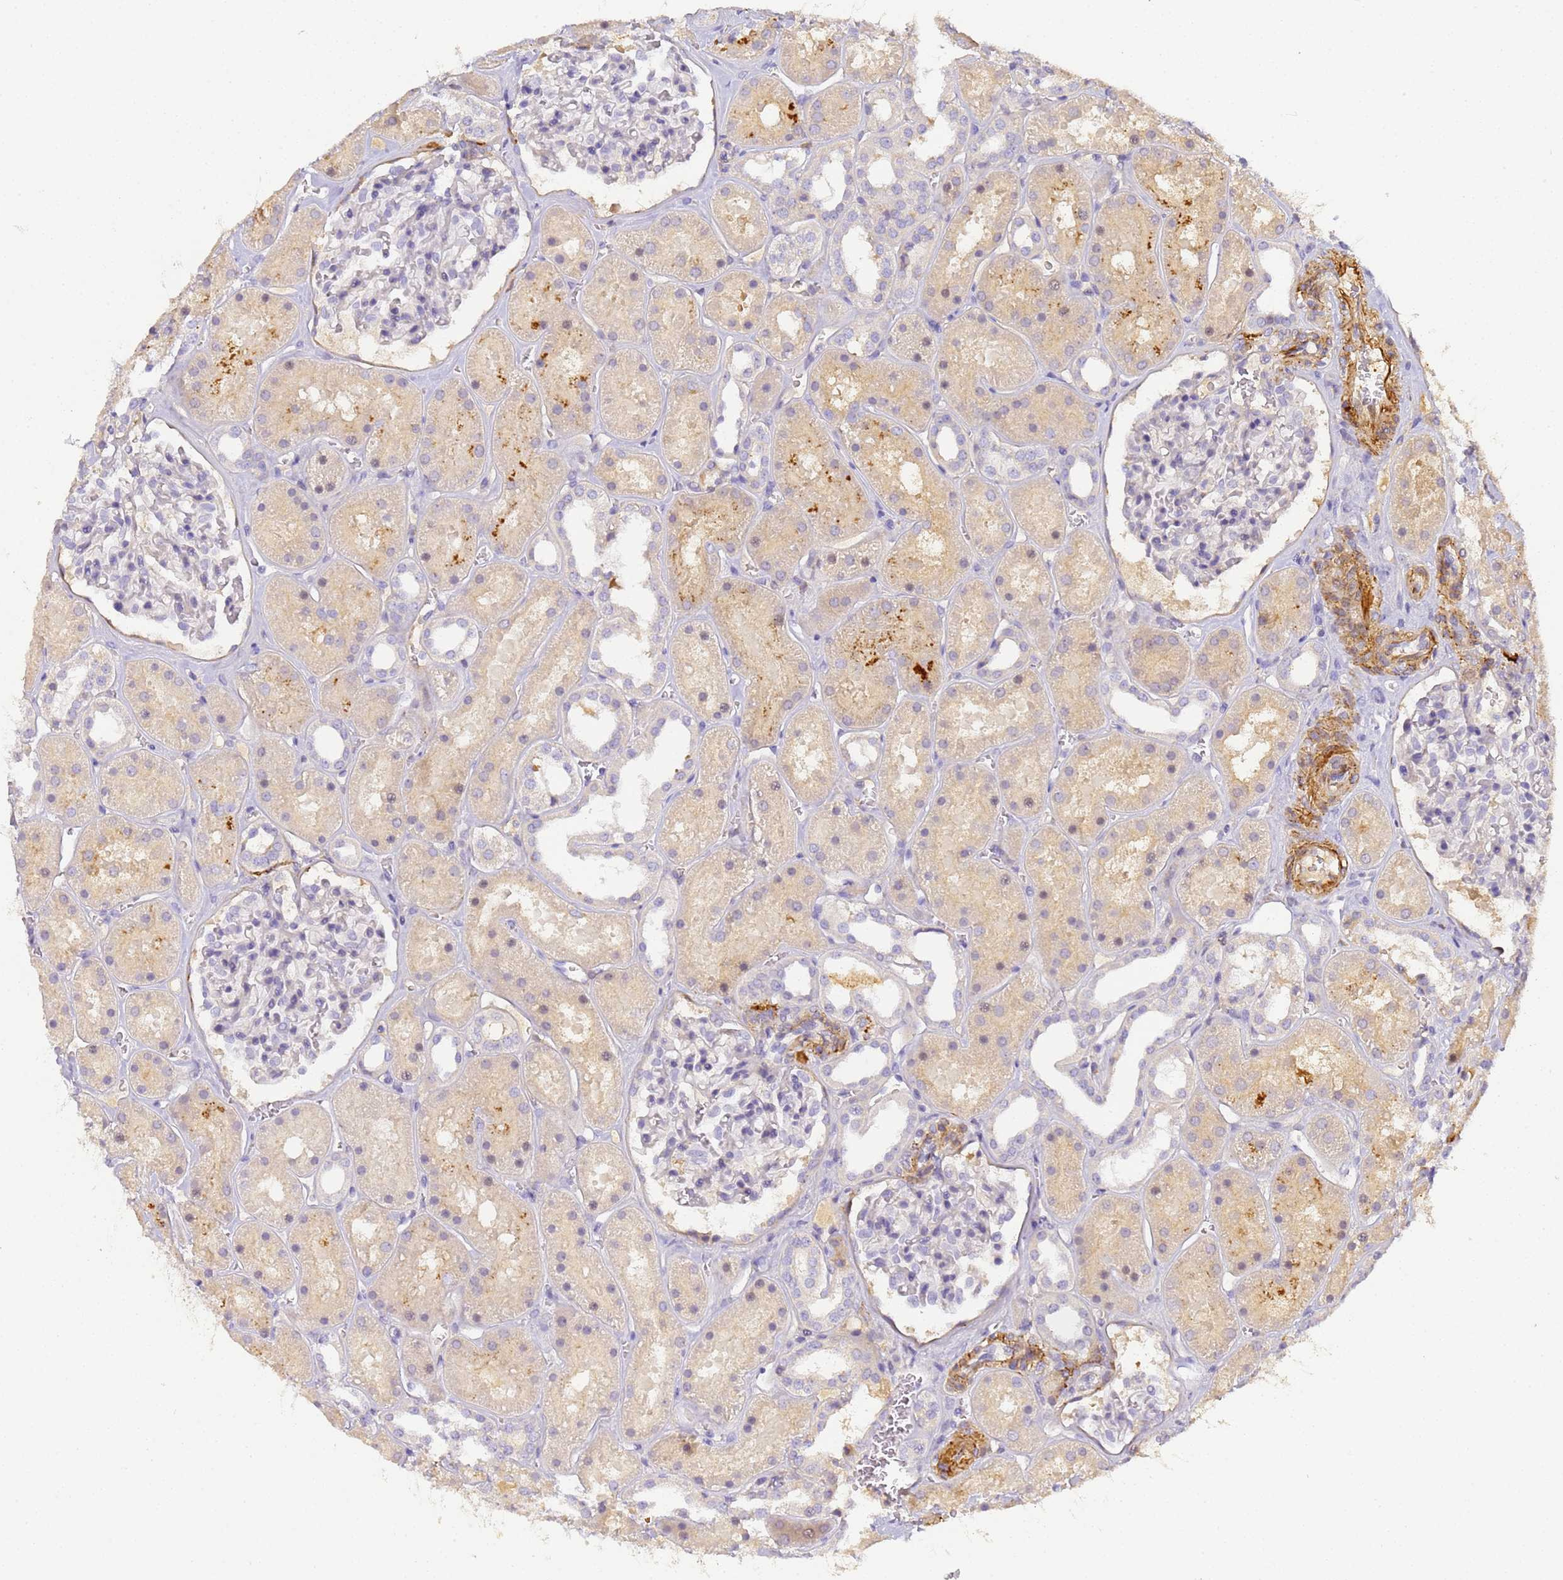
{"staining": {"intensity": "negative", "quantity": "none", "location": "none"}, "tissue": "kidney", "cell_type": "Cells in glomeruli", "image_type": "normal", "snomed": [{"axis": "morphology", "description": "Normal tissue, NOS"}, {"axis": "topography", "description": "Kidney"}], "caption": "Protein analysis of unremarkable kidney reveals no significant staining in cells in glomeruli.", "gene": "CFHR1", "patient": {"sex": "female", "age": 41}}